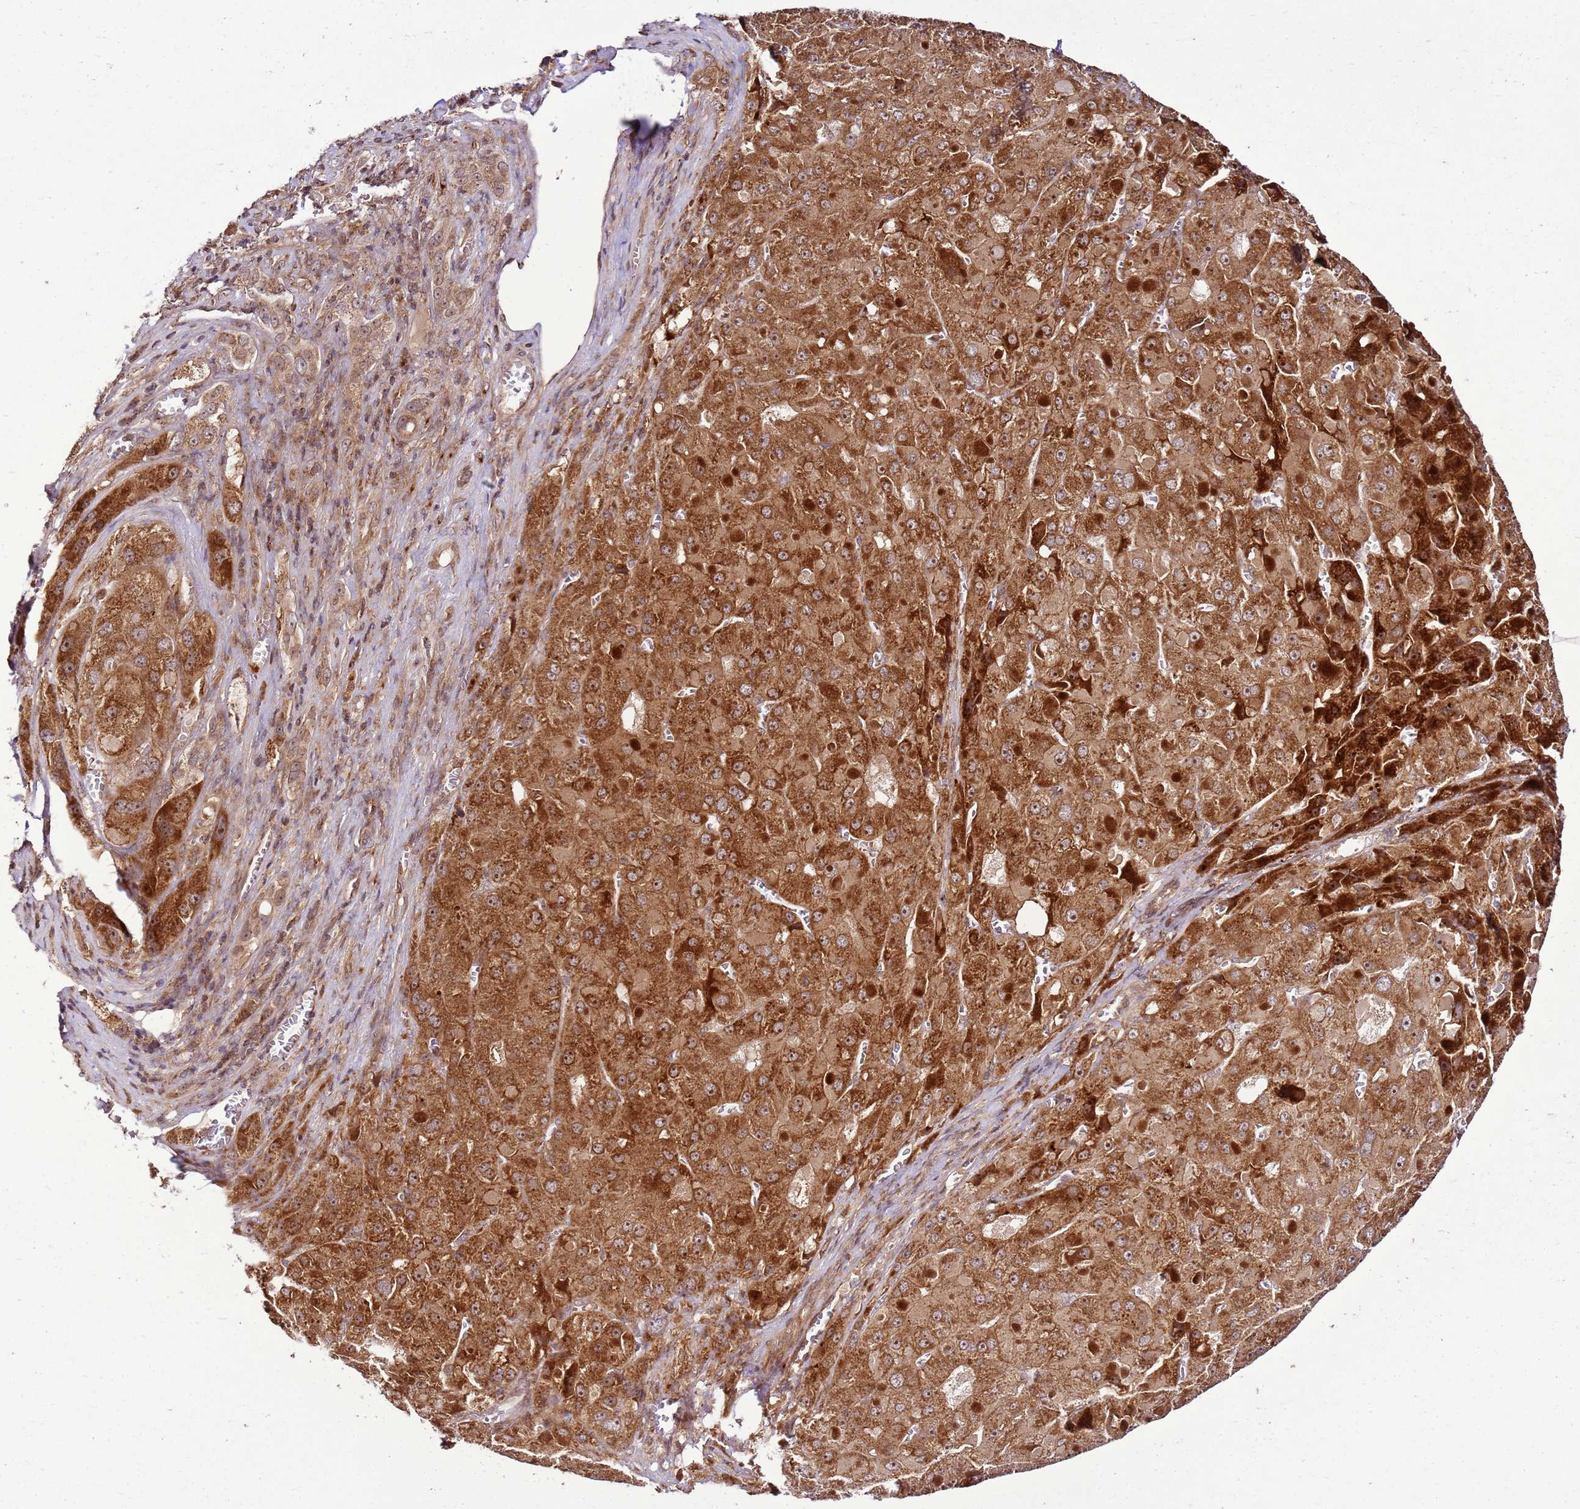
{"staining": {"intensity": "strong", "quantity": ">75%", "location": "cytoplasmic/membranous,nuclear"}, "tissue": "liver cancer", "cell_type": "Tumor cells", "image_type": "cancer", "snomed": [{"axis": "morphology", "description": "Carcinoma, Hepatocellular, NOS"}, {"axis": "topography", "description": "Liver"}], "caption": "This image displays immunohistochemistry (IHC) staining of liver cancer, with high strong cytoplasmic/membranous and nuclear expression in approximately >75% of tumor cells.", "gene": "RASA3", "patient": {"sex": "female", "age": 73}}